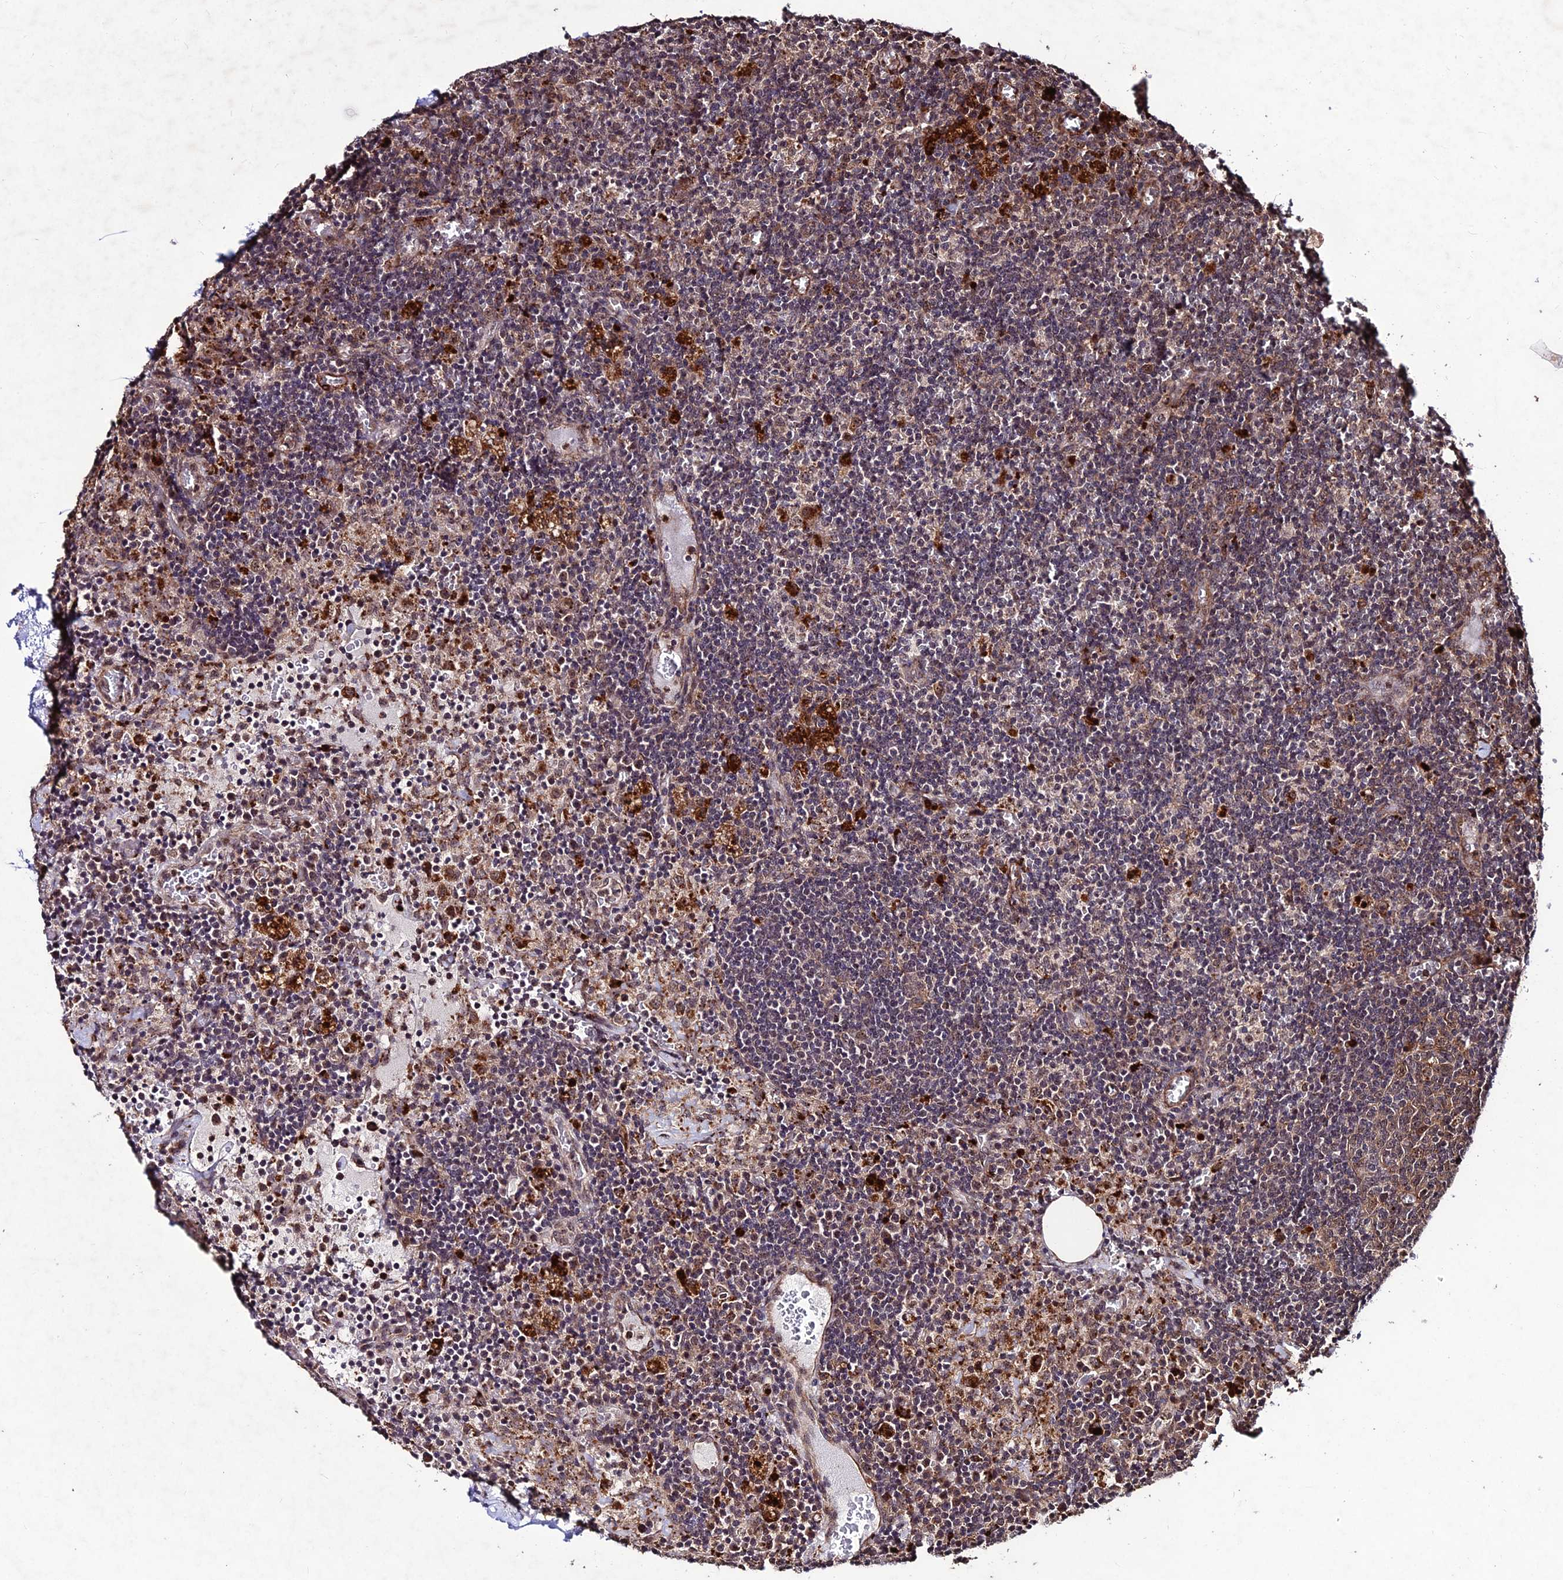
{"staining": {"intensity": "moderate", "quantity": "<25%", "location": "cytoplasmic/membranous"}, "tissue": "lymph node", "cell_type": "Non-germinal center cells", "image_type": "normal", "snomed": [{"axis": "morphology", "description": "Normal tissue, NOS"}, {"axis": "topography", "description": "Lymph node"}], "caption": "Immunohistochemical staining of benign human lymph node shows <25% levels of moderate cytoplasmic/membranous protein positivity in approximately <25% of non-germinal center cells.", "gene": "ZNF766", "patient": {"sex": "male", "age": 58}}